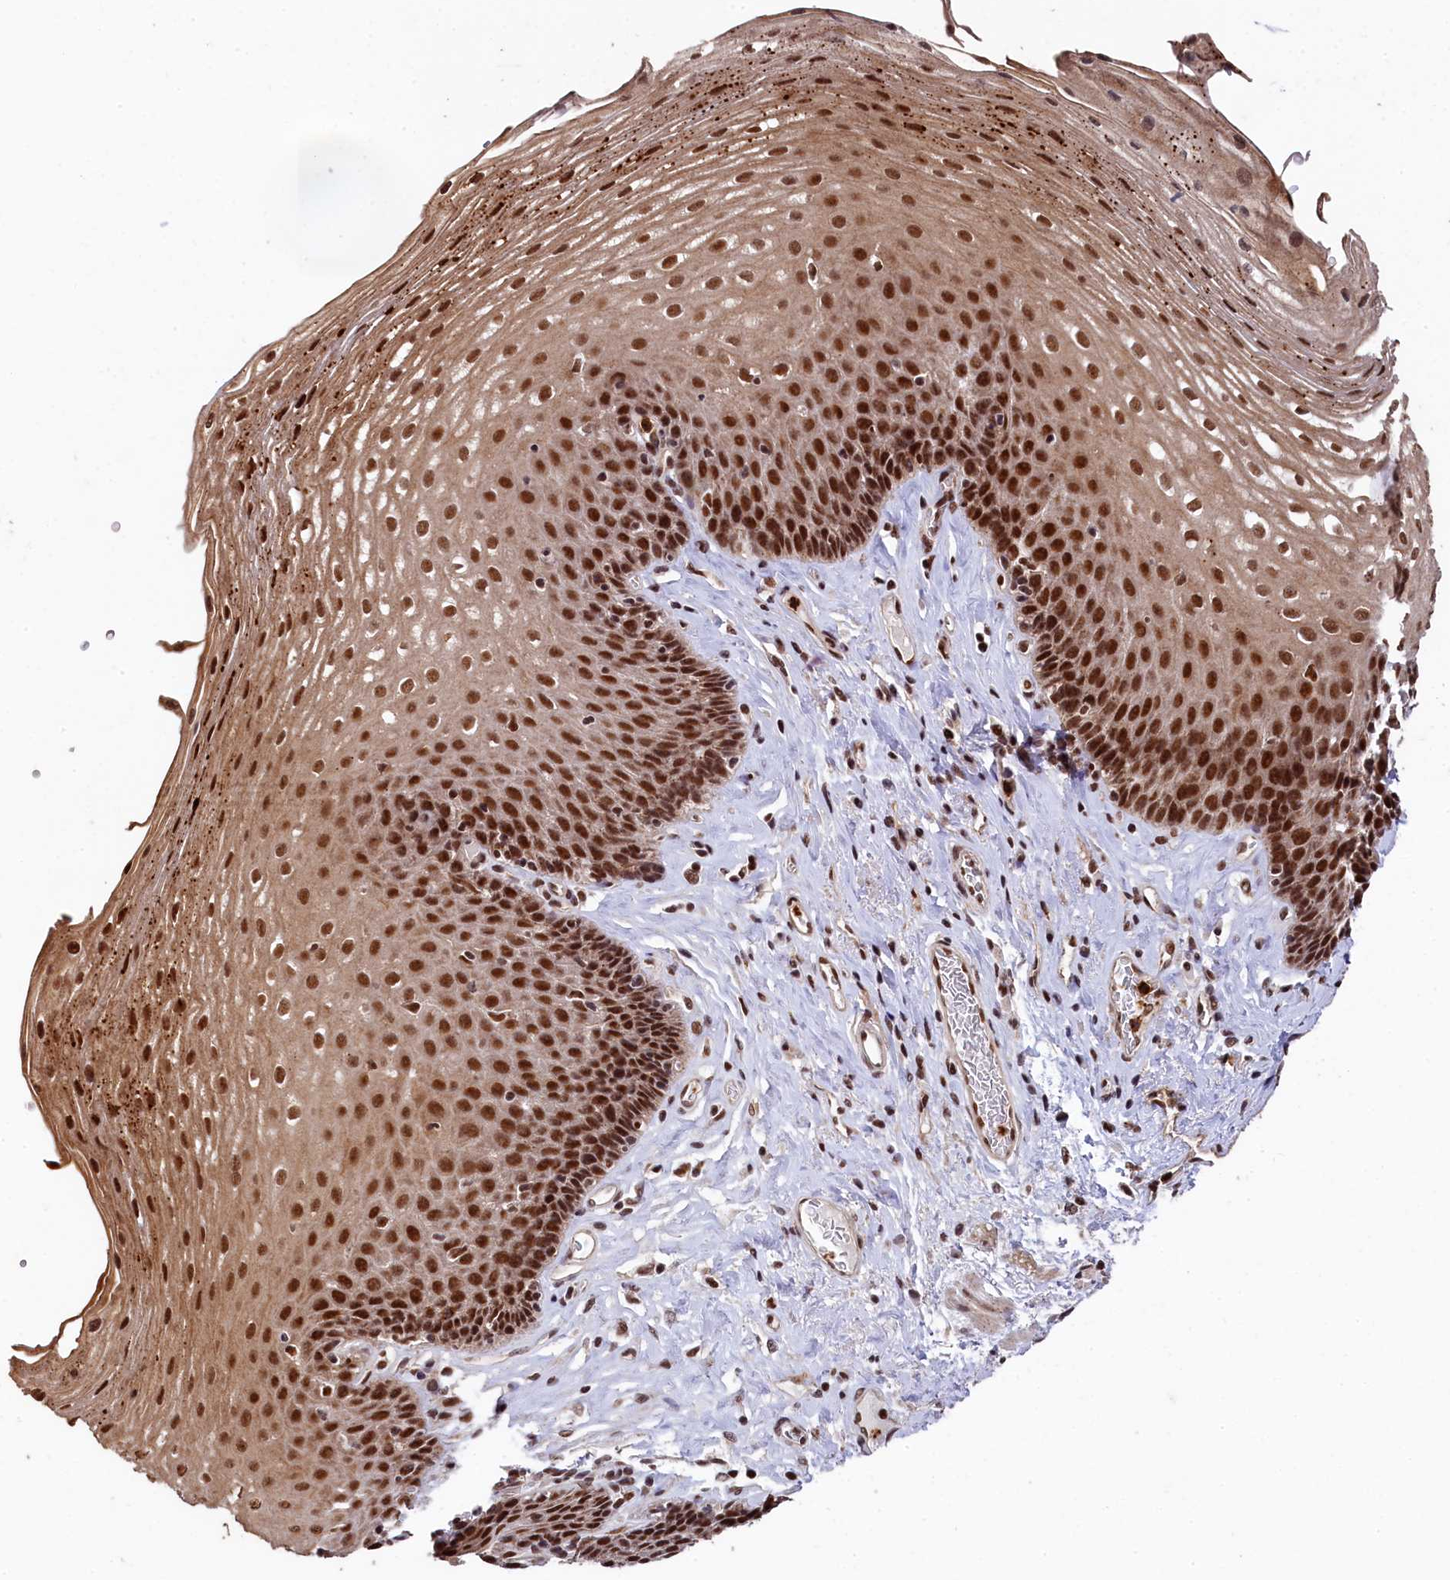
{"staining": {"intensity": "strong", "quantity": ">75%", "location": "cytoplasmic/membranous,nuclear"}, "tissue": "esophagus", "cell_type": "Squamous epithelial cells", "image_type": "normal", "snomed": [{"axis": "morphology", "description": "Normal tissue, NOS"}, {"axis": "topography", "description": "Esophagus"}], "caption": "Immunohistochemical staining of normal human esophagus exhibits strong cytoplasmic/membranous,nuclear protein staining in approximately >75% of squamous epithelial cells. Immunohistochemistry (ihc) stains the protein in brown and the nuclei are stained blue.", "gene": "ADIG", "patient": {"sex": "female", "age": 66}}